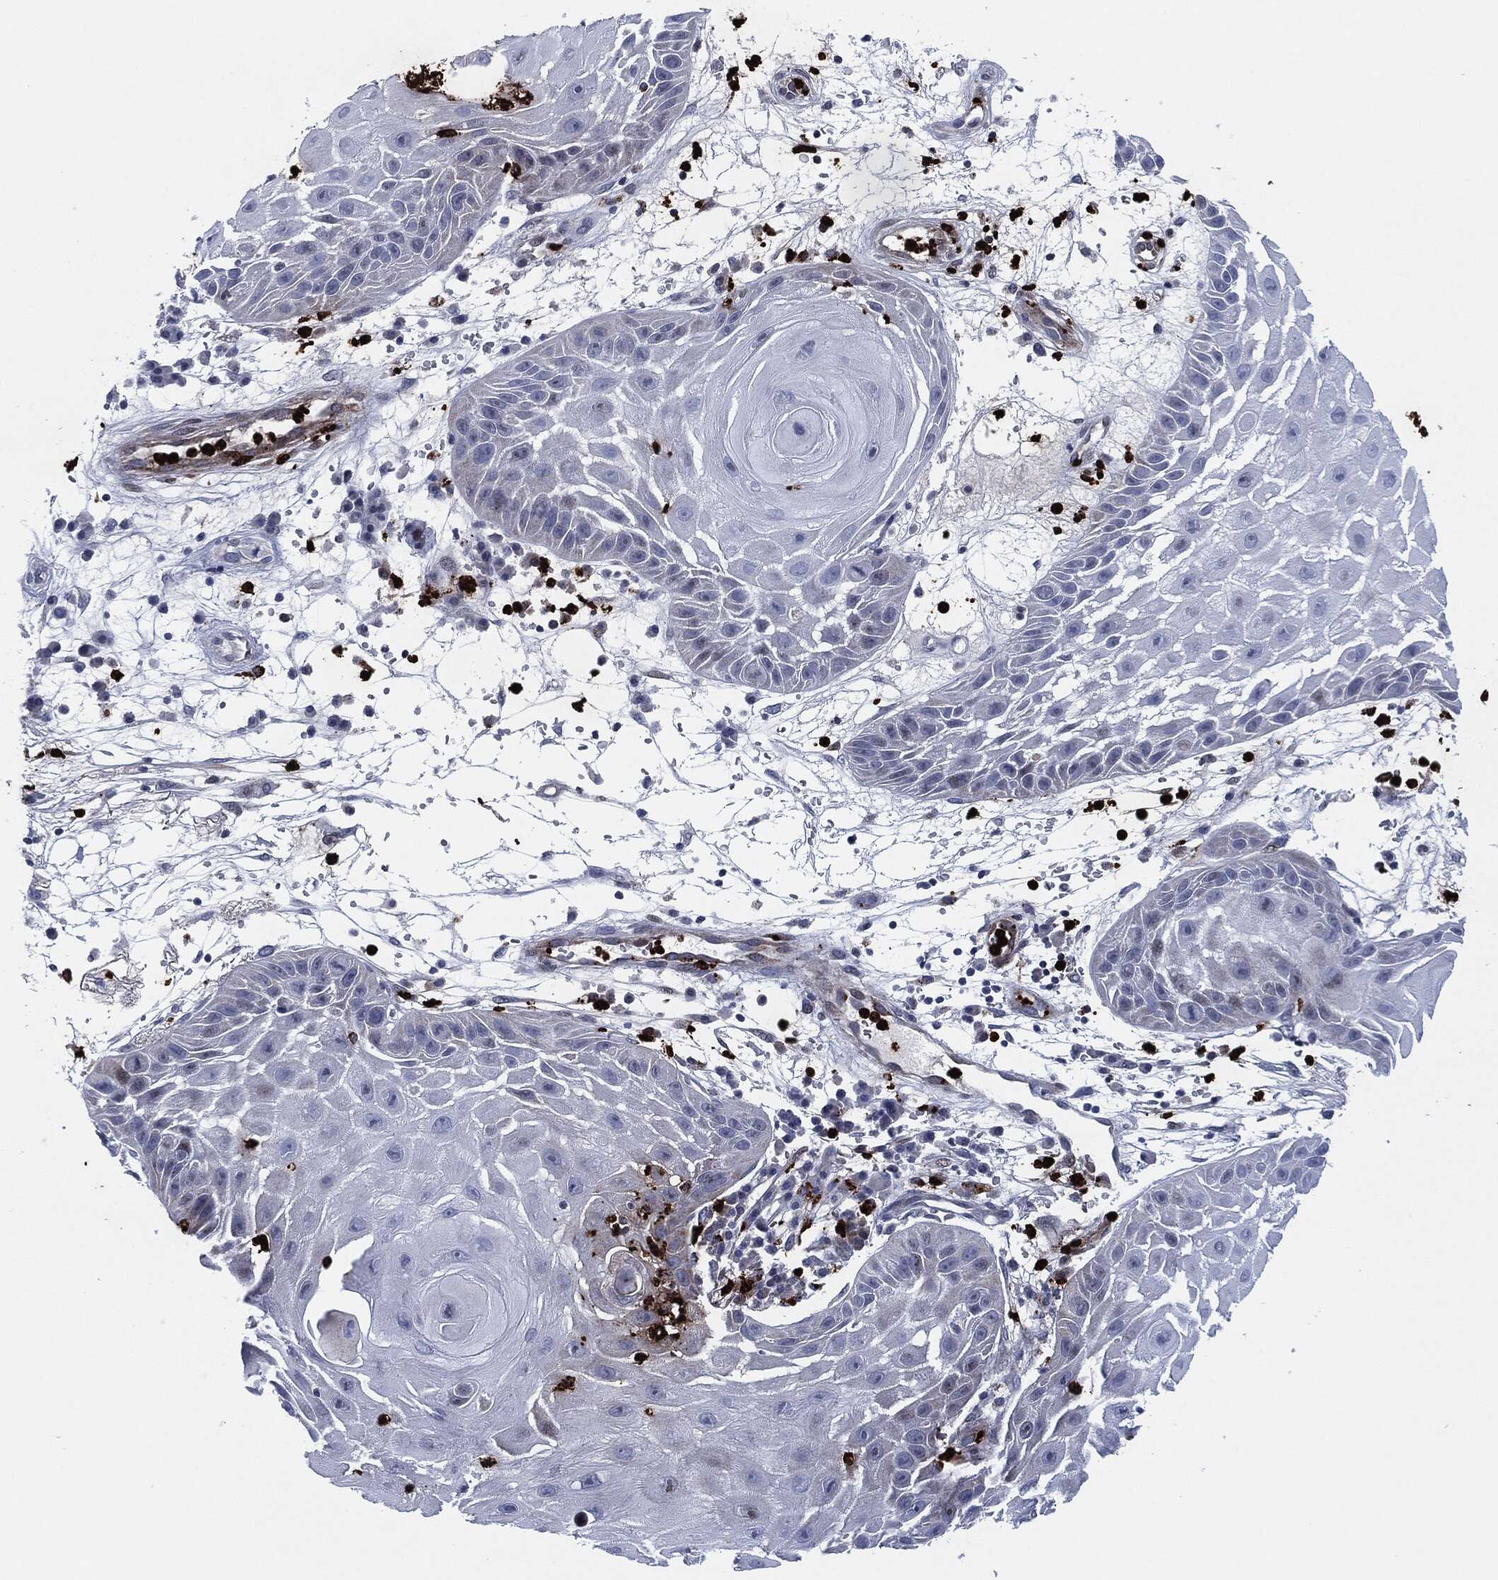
{"staining": {"intensity": "negative", "quantity": "none", "location": "none"}, "tissue": "skin cancer", "cell_type": "Tumor cells", "image_type": "cancer", "snomed": [{"axis": "morphology", "description": "Normal tissue, NOS"}, {"axis": "morphology", "description": "Squamous cell carcinoma, NOS"}, {"axis": "topography", "description": "Skin"}], "caption": "Tumor cells are negative for brown protein staining in skin cancer. (DAB IHC visualized using brightfield microscopy, high magnification).", "gene": "MPO", "patient": {"sex": "male", "age": 79}}